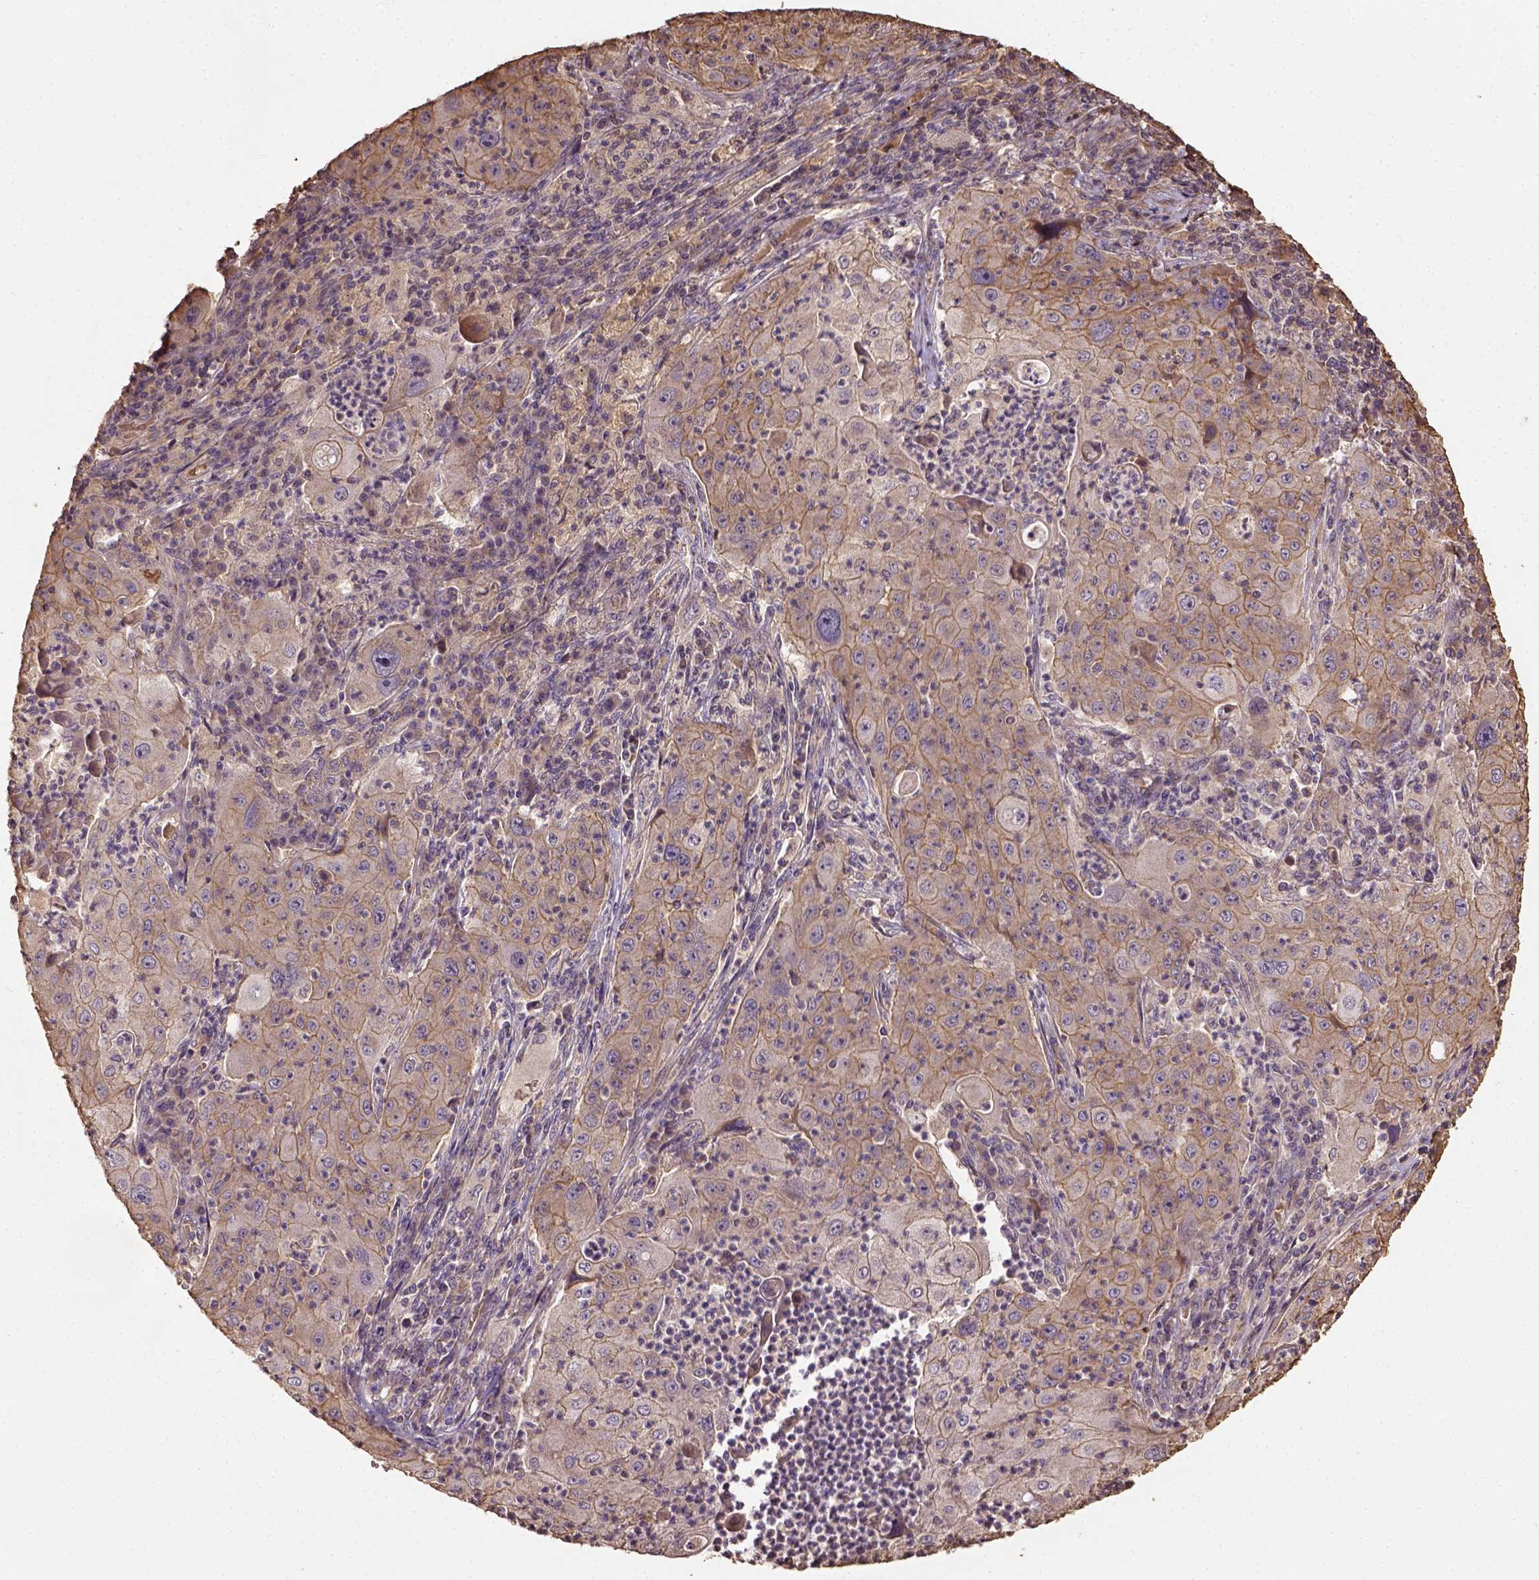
{"staining": {"intensity": "moderate", "quantity": "25%-75%", "location": "cytoplasmic/membranous"}, "tissue": "lung cancer", "cell_type": "Tumor cells", "image_type": "cancer", "snomed": [{"axis": "morphology", "description": "Squamous cell carcinoma, NOS"}, {"axis": "topography", "description": "Lung"}], "caption": "Moderate cytoplasmic/membranous expression is seen in approximately 25%-75% of tumor cells in lung cancer.", "gene": "ATP1B3", "patient": {"sex": "female", "age": 59}}